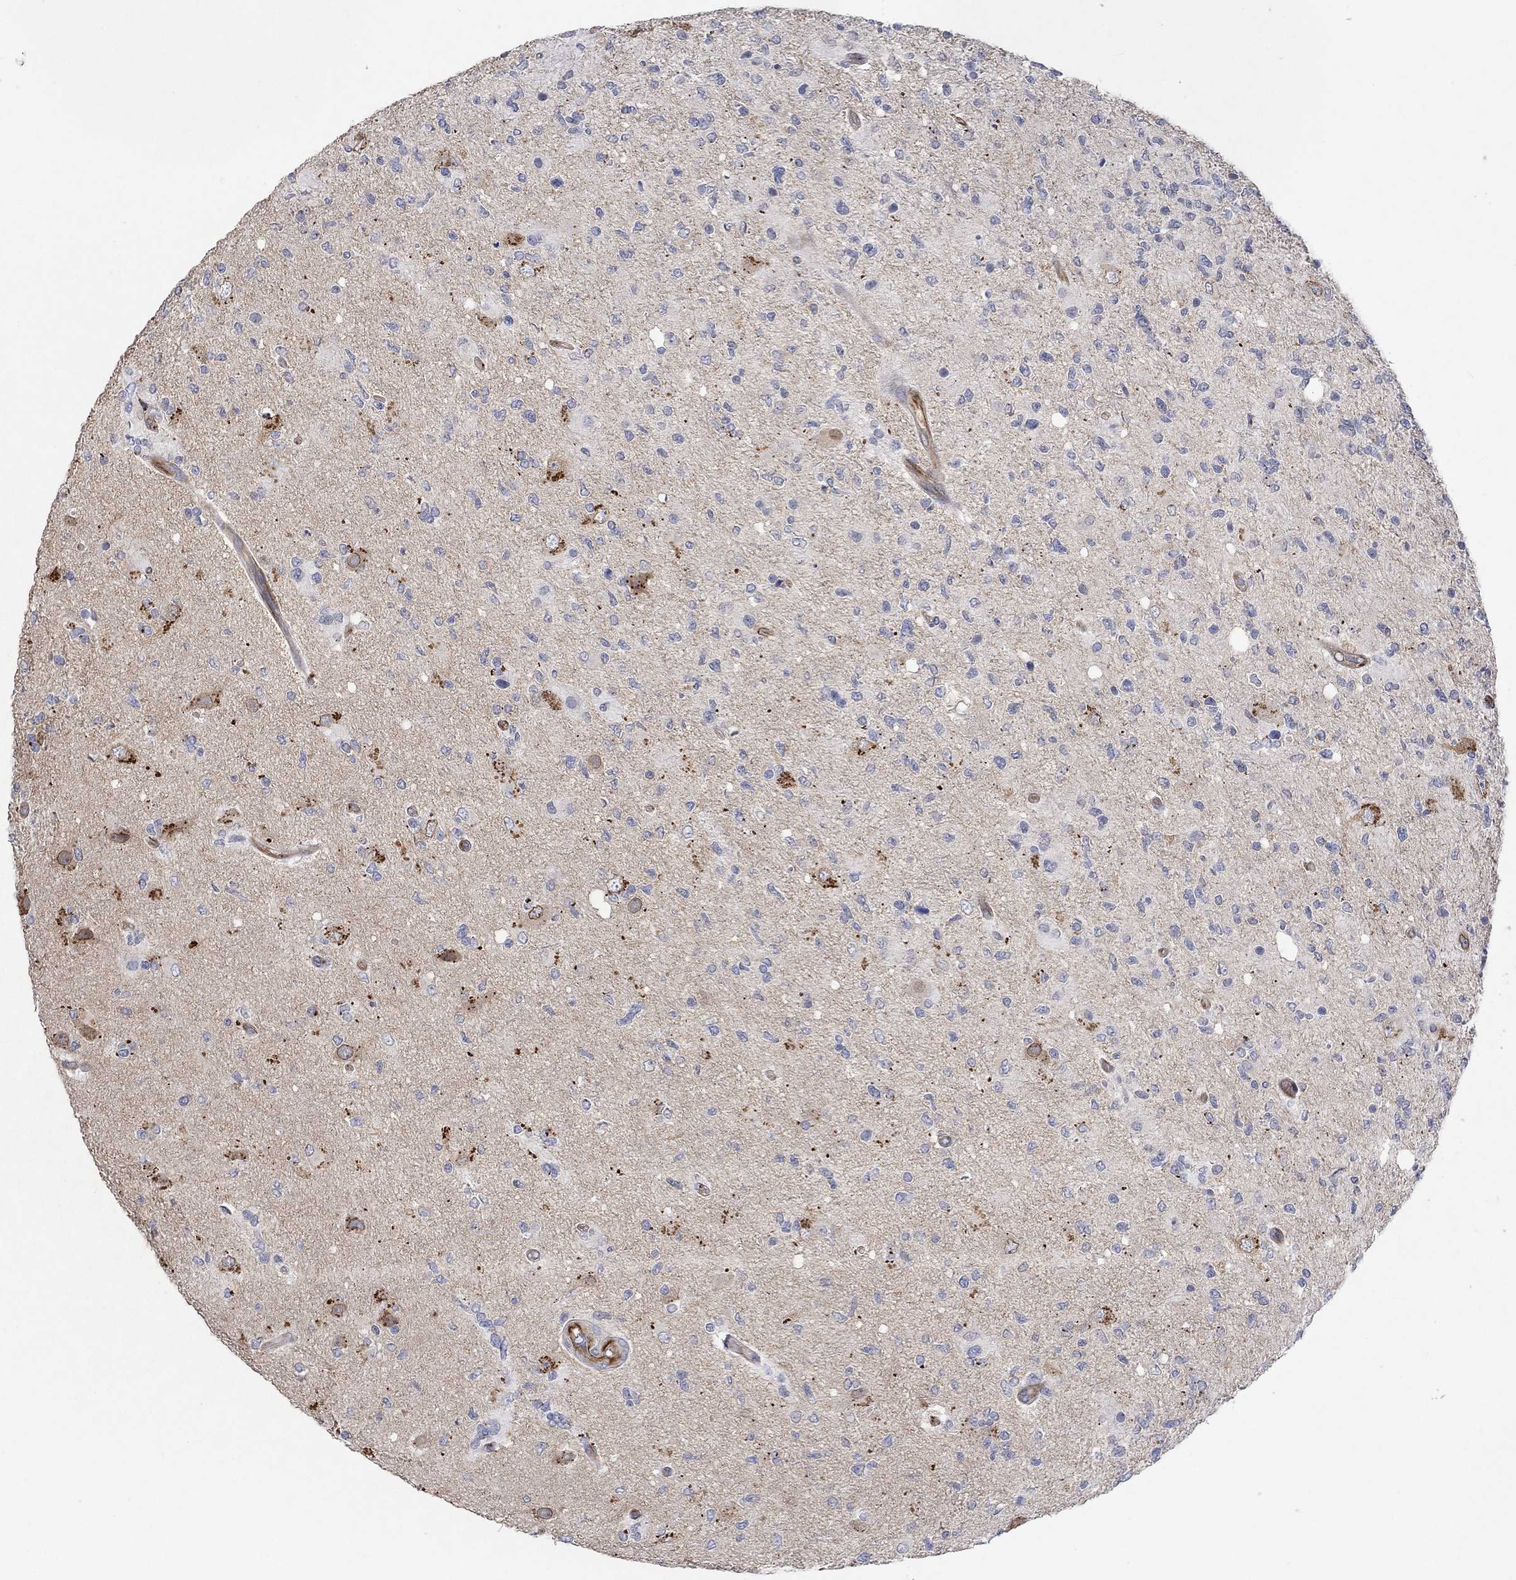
{"staining": {"intensity": "negative", "quantity": "none", "location": "none"}, "tissue": "glioma", "cell_type": "Tumor cells", "image_type": "cancer", "snomed": [{"axis": "morphology", "description": "Glioma, malignant, High grade"}, {"axis": "topography", "description": "Cerebral cortex"}], "caption": "IHC of glioma displays no staining in tumor cells.", "gene": "CAMK1D", "patient": {"sex": "male", "age": 70}}